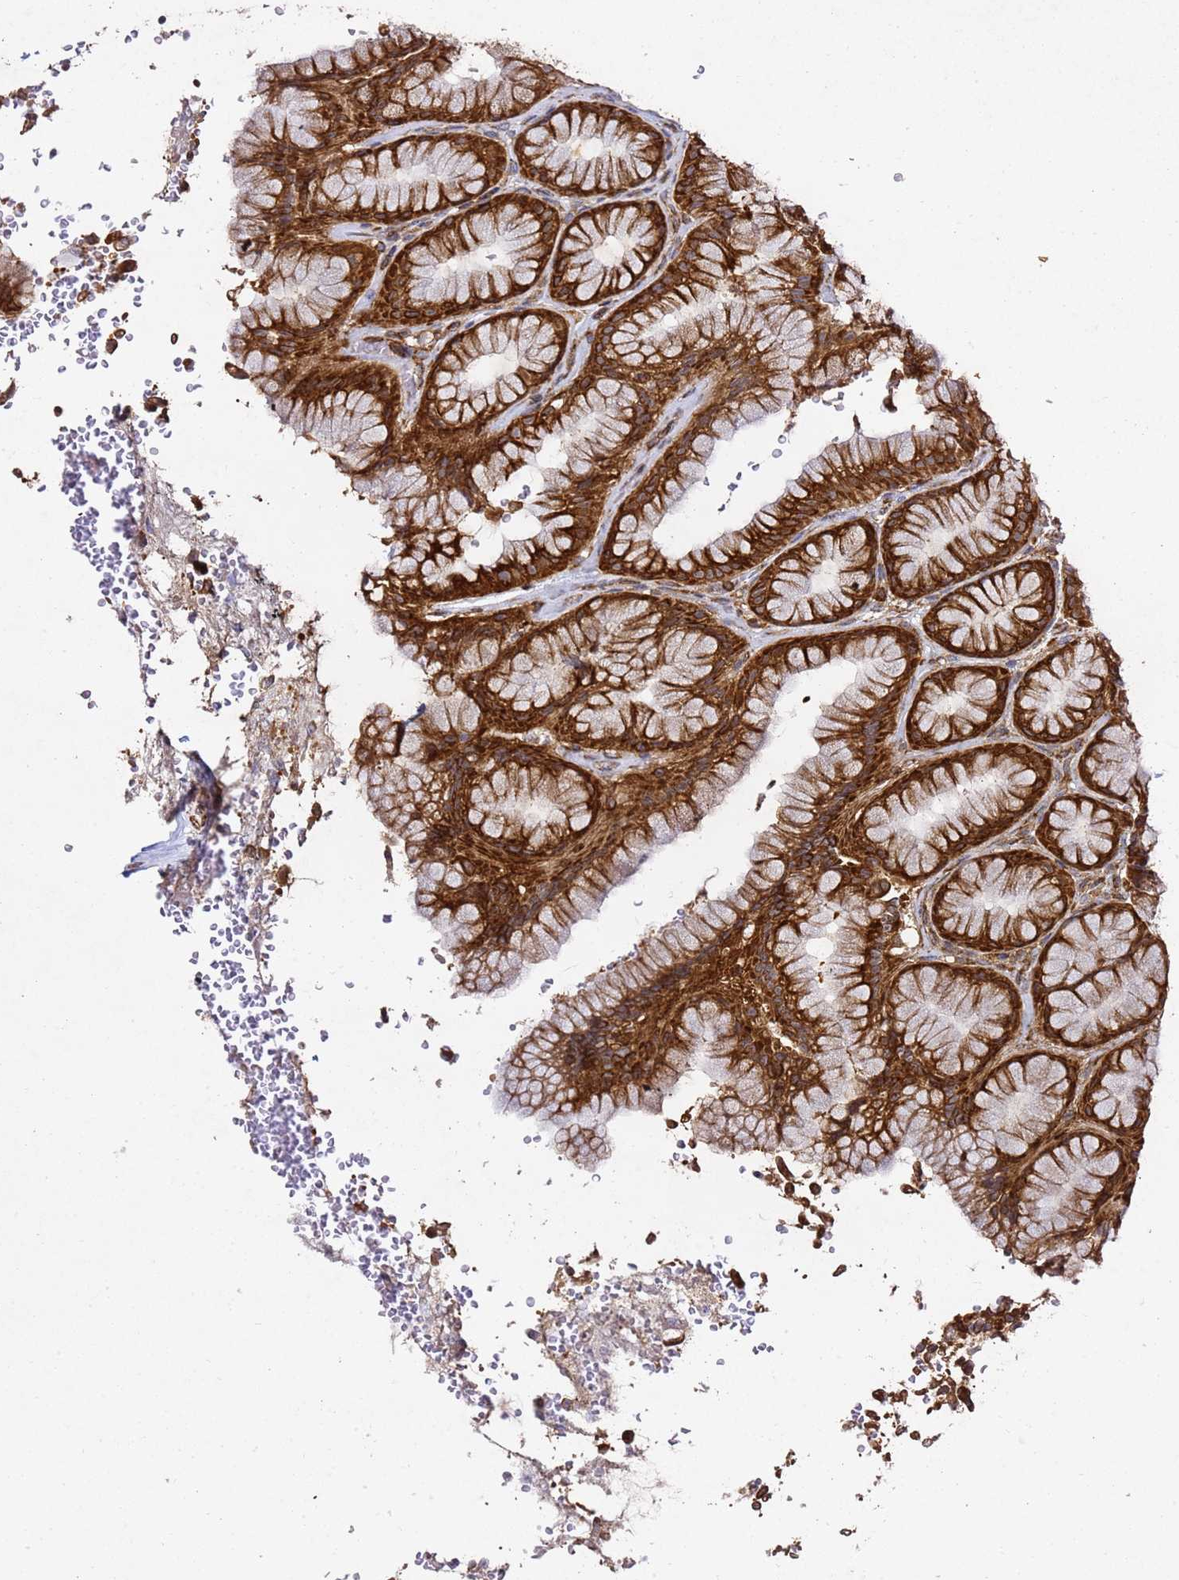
{"staining": {"intensity": "strong", "quantity": ">75%", "location": "cytoplasmic/membranous"}, "tissue": "stomach", "cell_type": "Glandular cells", "image_type": "normal", "snomed": [{"axis": "morphology", "description": "Normal tissue, NOS"}, {"axis": "topography", "description": "Stomach, upper"}, {"axis": "topography", "description": "Stomach, lower"}], "caption": "DAB (3,3'-diaminobenzidine) immunohistochemical staining of normal stomach displays strong cytoplasmic/membranous protein expression in about >75% of glandular cells.", "gene": "TPST1", "patient": {"sex": "male", "age": 67}}